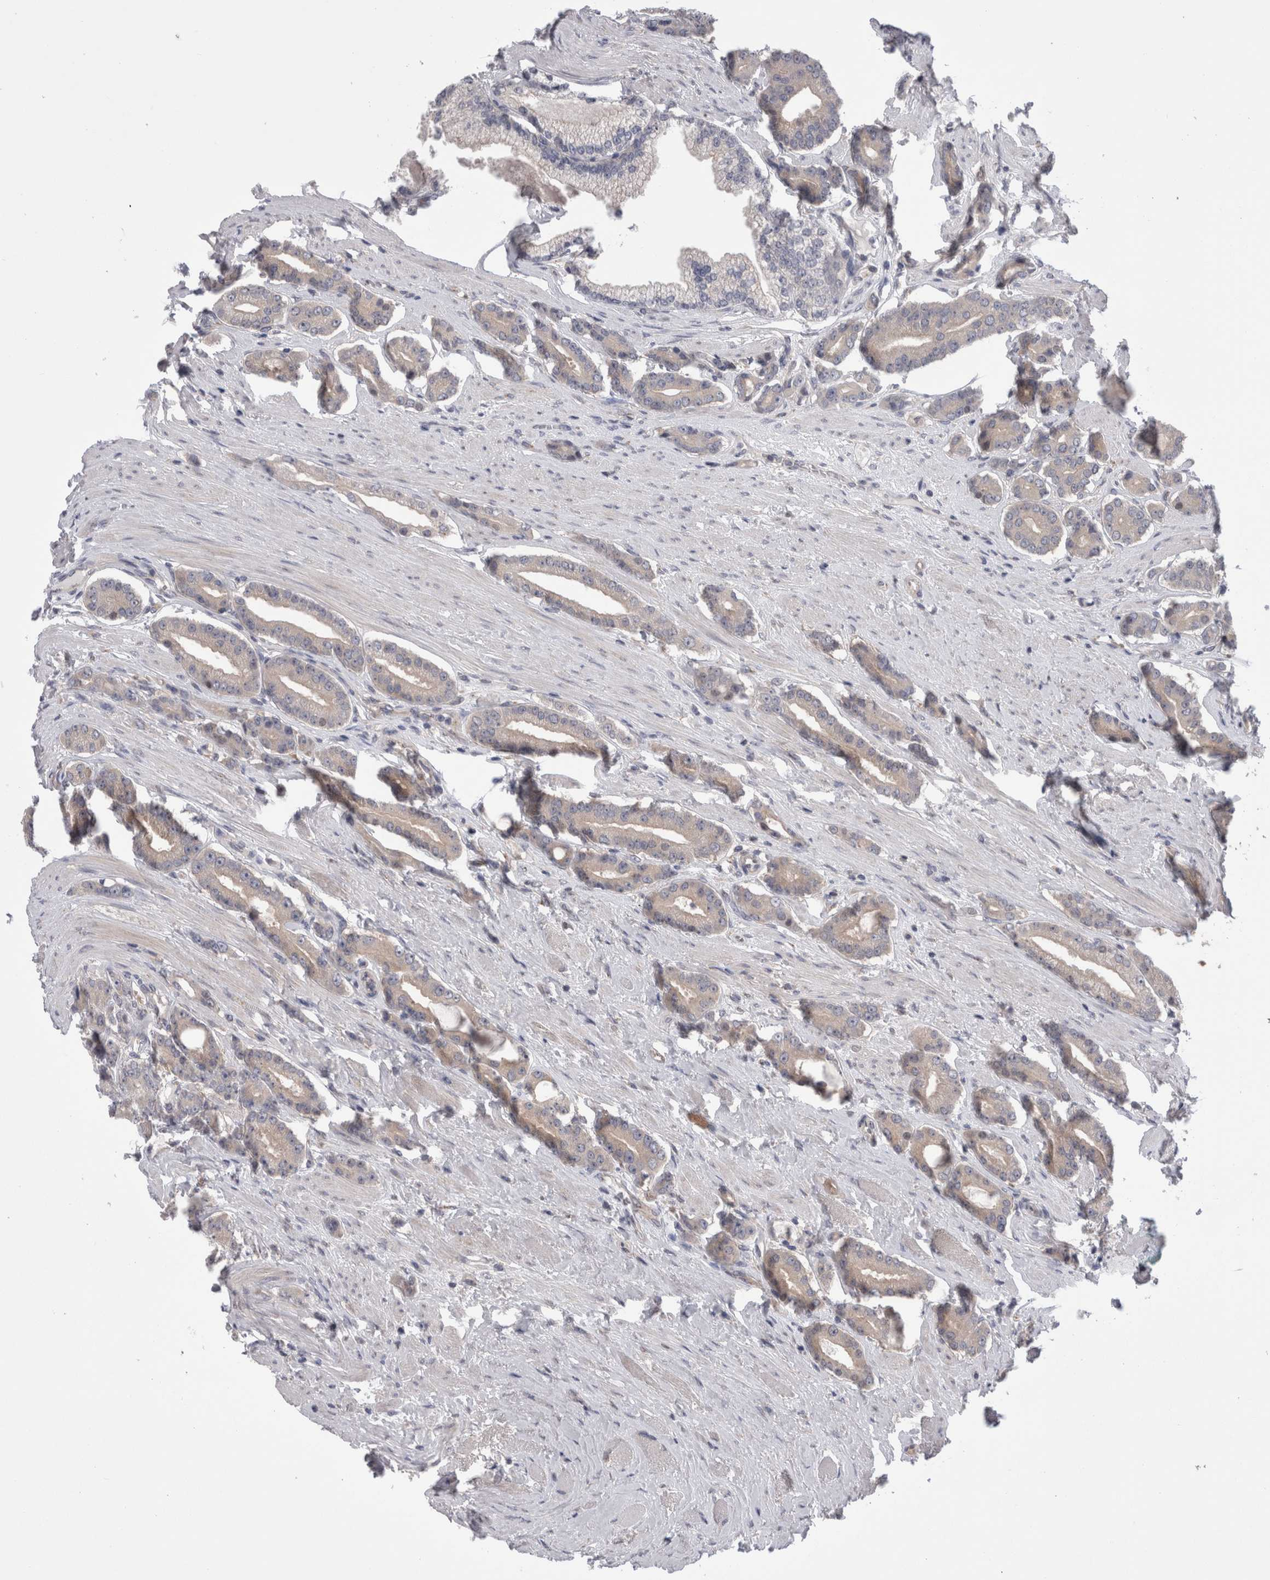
{"staining": {"intensity": "negative", "quantity": "none", "location": "none"}, "tissue": "prostate cancer", "cell_type": "Tumor cells", "image_type": "cancer", "snomed": [{"axis": "morphology", "description": "Adenocarcinoma, High grade"}, {"axis": "topography", "description": "Prostate"}], "caption": "The IHC micrograph has no significant staining in tumor cells of prostate cancer tissue. The staining is performed using DAB (3,3'-diaminobenzidine) brown chromogen with nuclei counter-stained in using hematoxylin.", "gene": "DCTN6", "patient": {"sex": "male", "age": 71}}